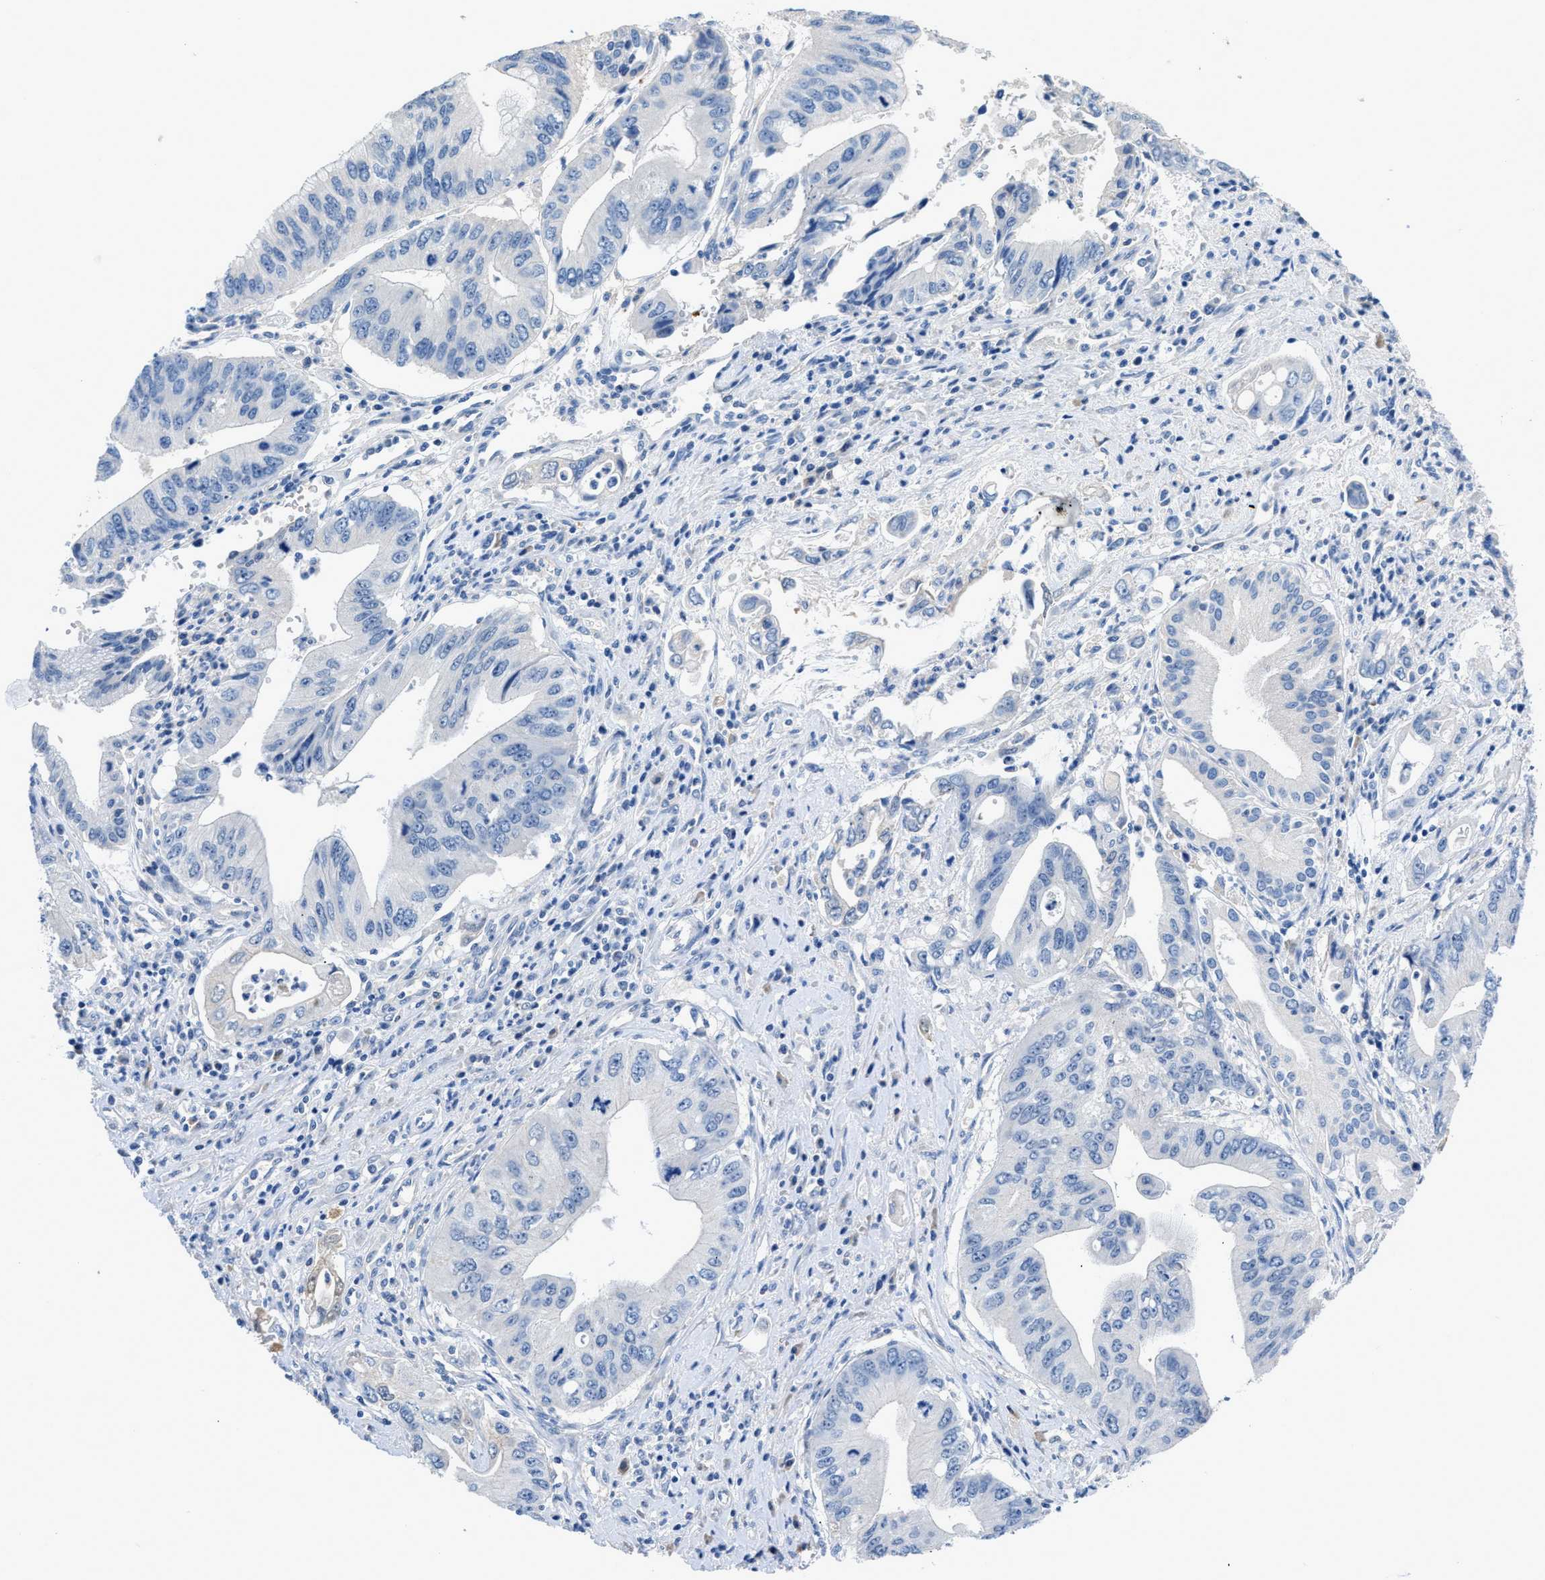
{"staining": {"intensity": "negative", "quantity": "none", "location": "none"}, "tissue": "pancreatic cancer", "cell_type": "Tumor cells", "image_type": "cancer", "snomed": [{"axis": "morphology", "description": "Adenocarcinoma, NOS"}, {"axis": "topography", "description": "Pancreas"}], "caption": "This is an immunohistochemistry micrograph of pancreatic adenocarcinoma. There is no positivity in tumor cells.", "gene": "SLC10A6", "patient": {"sex": "female", "age": 73}}